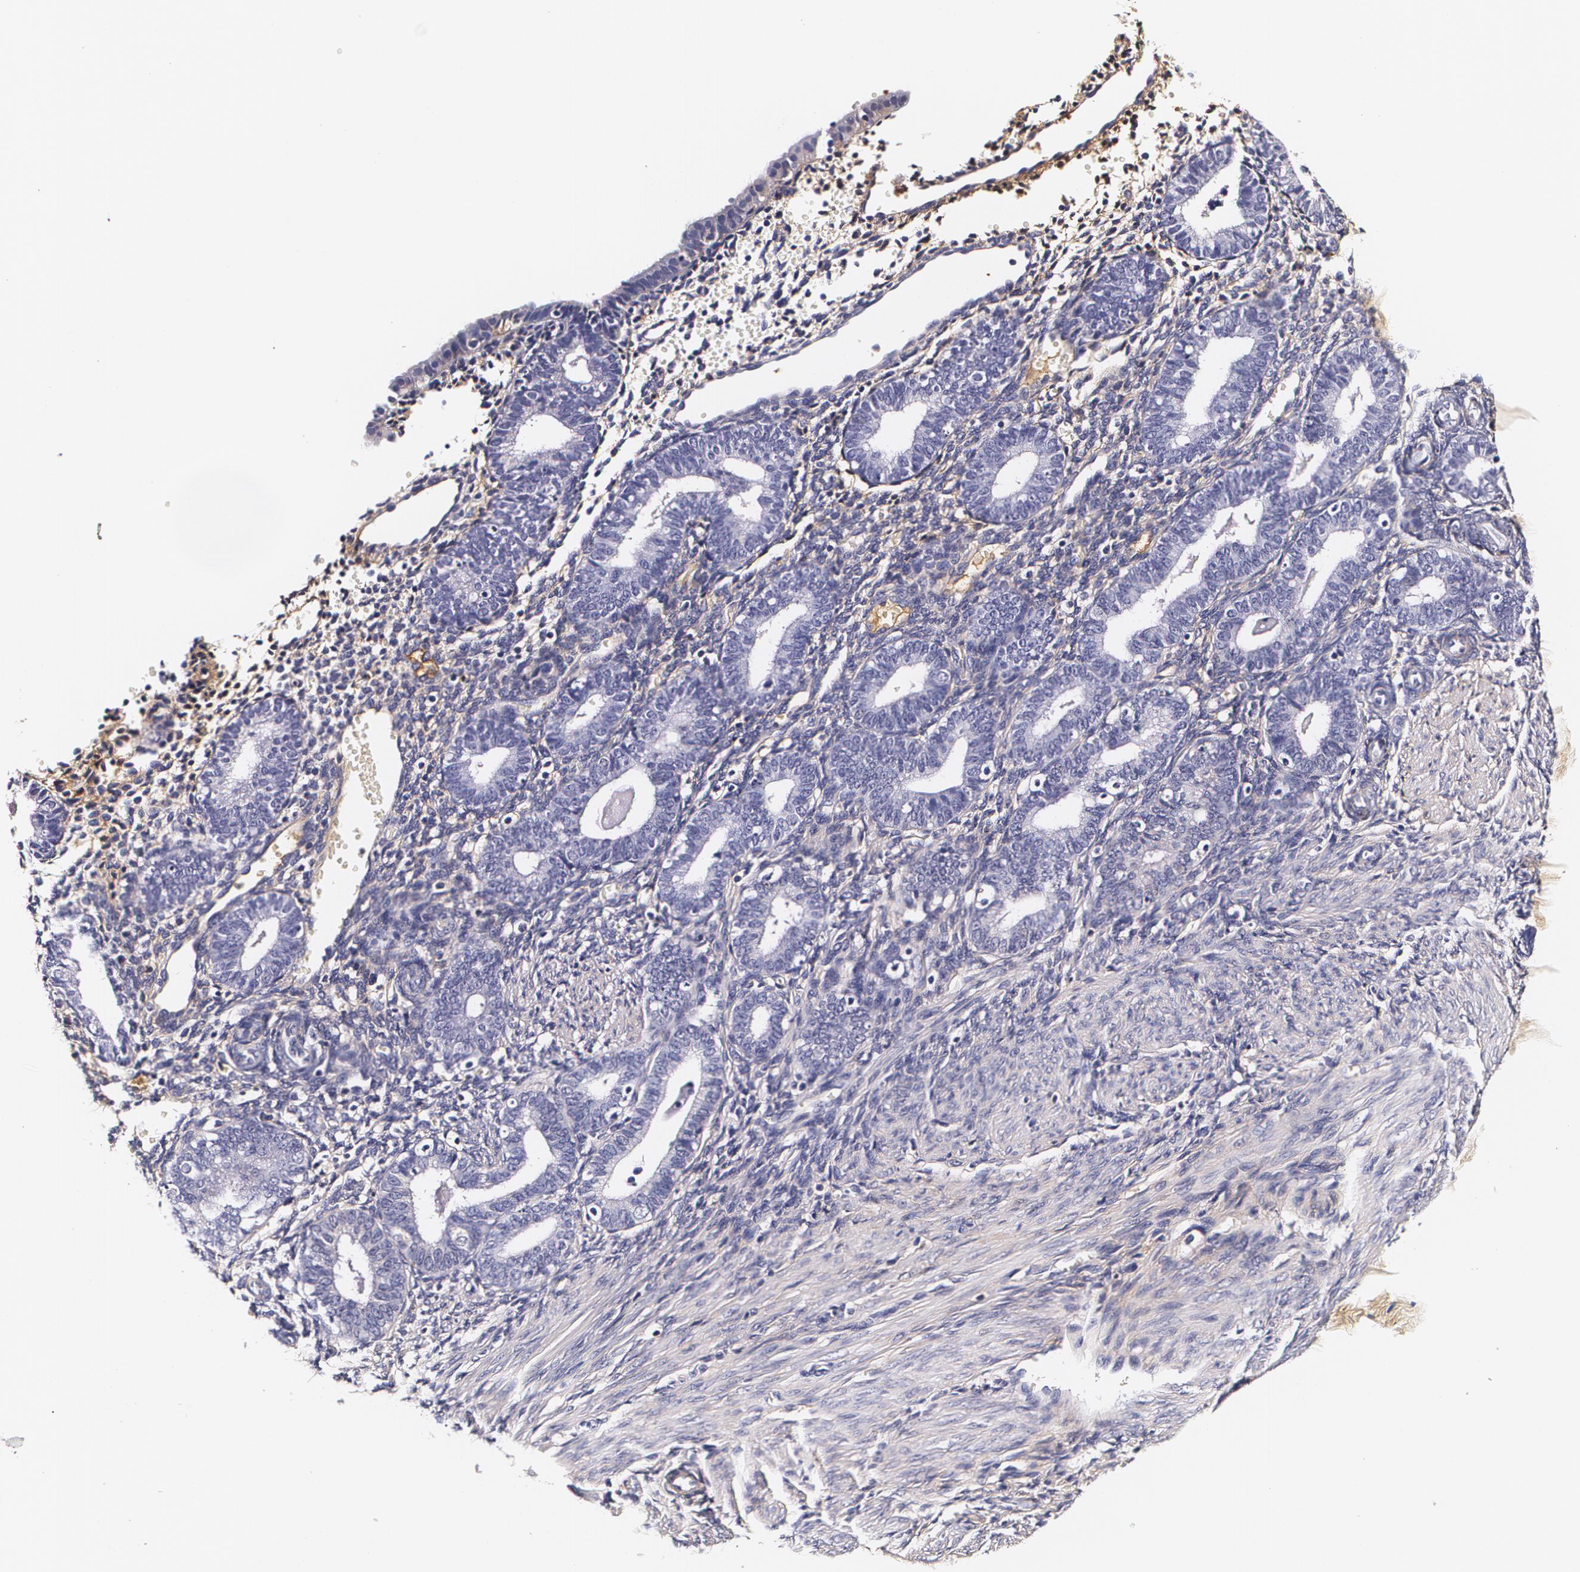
{"staining": {"intensity": "negative", "quantity": "none", "location": "none"}, "tissue": "endometrium", "cell_type": "Cells in endometrial stroma", "image_type": "normal", "snomed": [{"axis": "morphology", "description": "Normal tissue, NOS"}, {"axis": "topography", "description": "Endometrium"}], "caption": "The histopathology image shows no staining of cells in endometrial stroma in normal endometrium.", "gene": "TTR", "patient": {"sex": "female", "age": 61}}